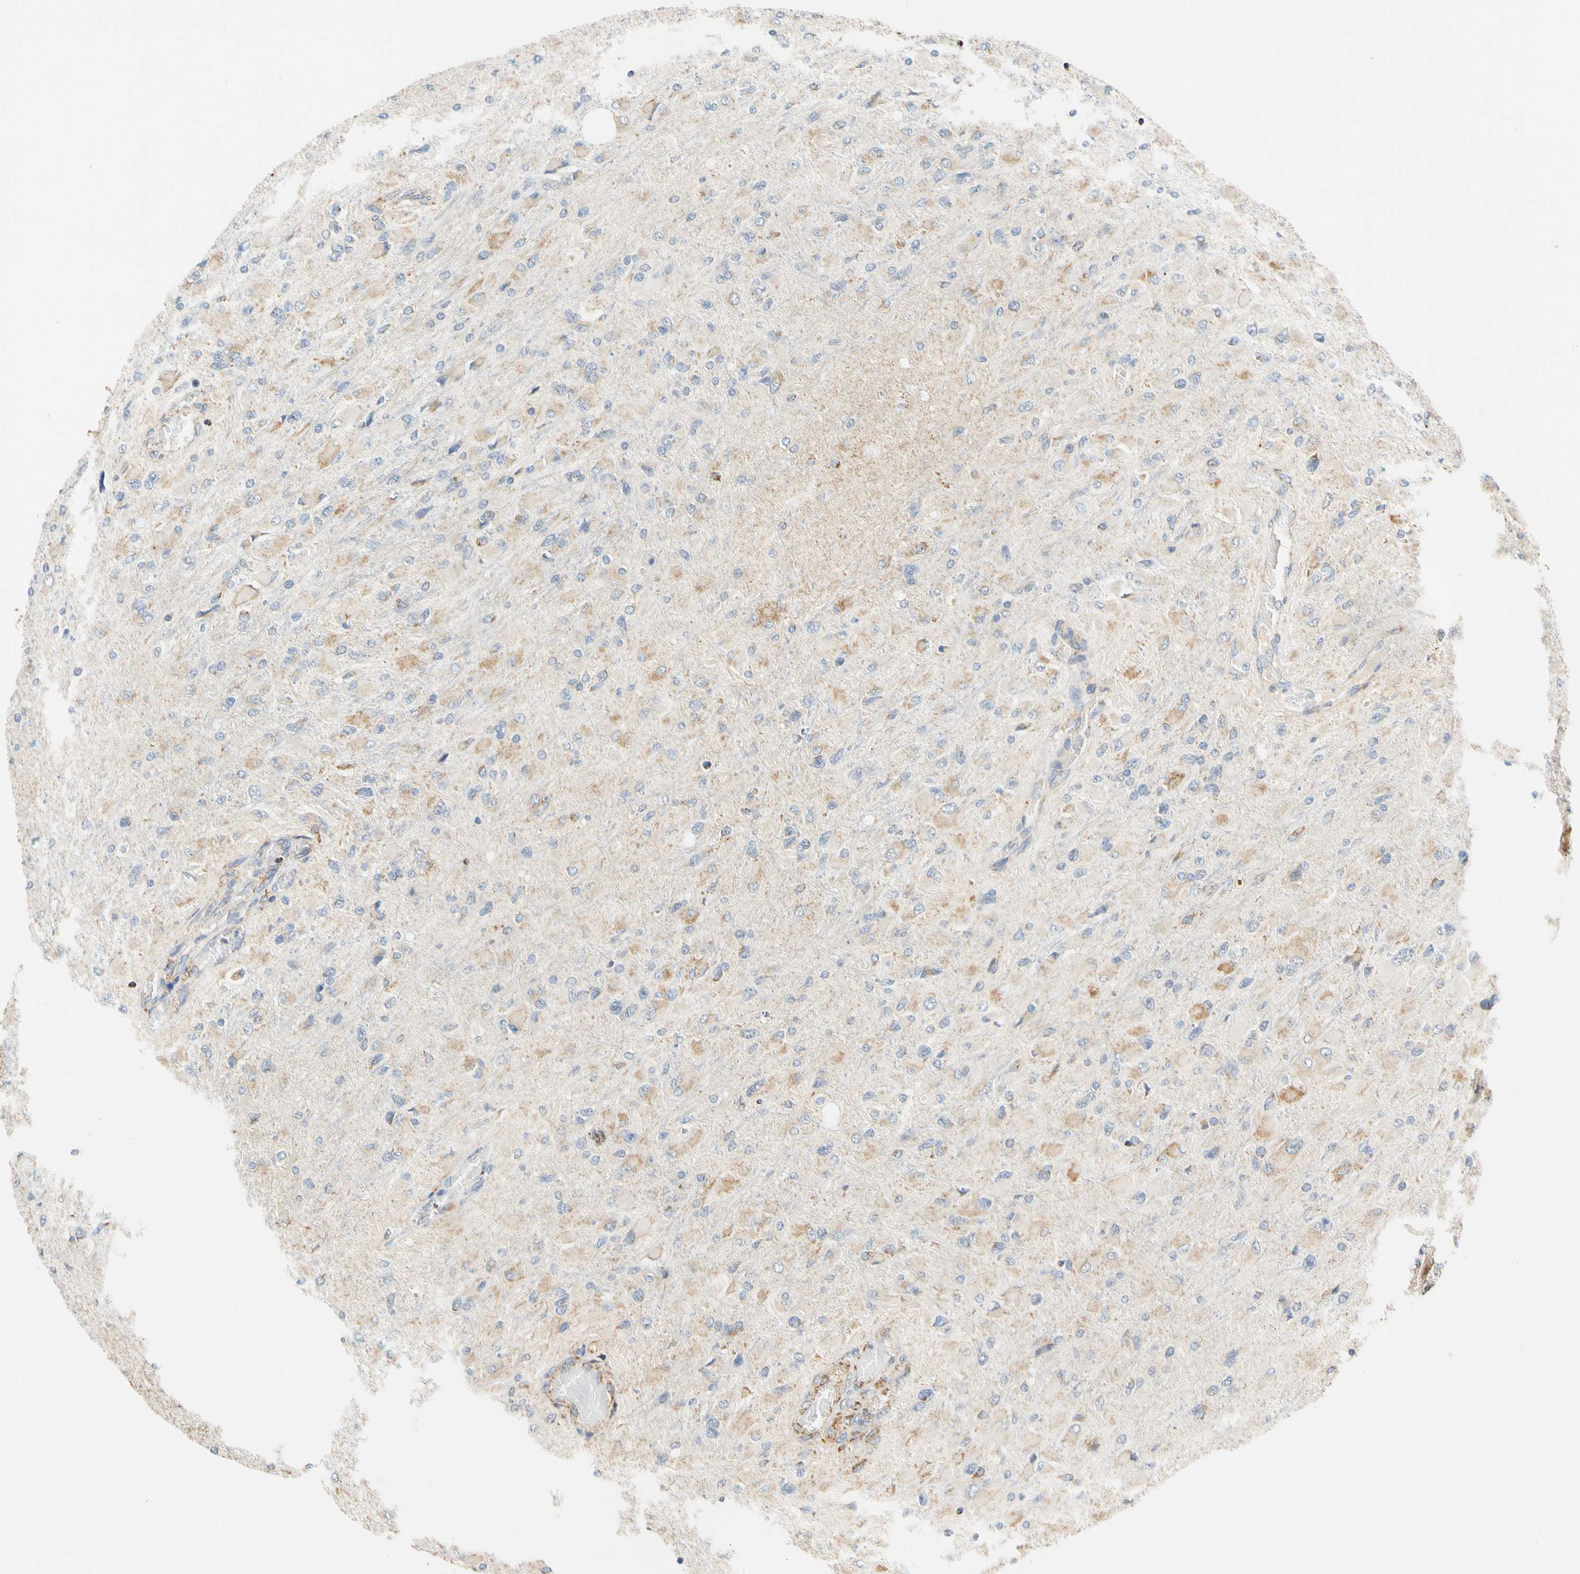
{"staining": {"intensity": "weak", "quantity": "25%-75%", "location": "cytoplasmic/membranous"}, "tissue": "glioma", "cell_type": "Tumor cells", "image_type": "cancer", "snomed": [{"axis": "morphology", "description": "Glioma, malignant, High grade"}, {"axis": "topography", "description": "Cerebral cortex"}], "caption": "Immunohistochemical staining of glioma reveals low levels of weak cytoplasmic/membranous protein staining in about 25%-75% of tumor cells.", "gene": "SFXN3", "patient": {"sex": "female", "age": 36}}